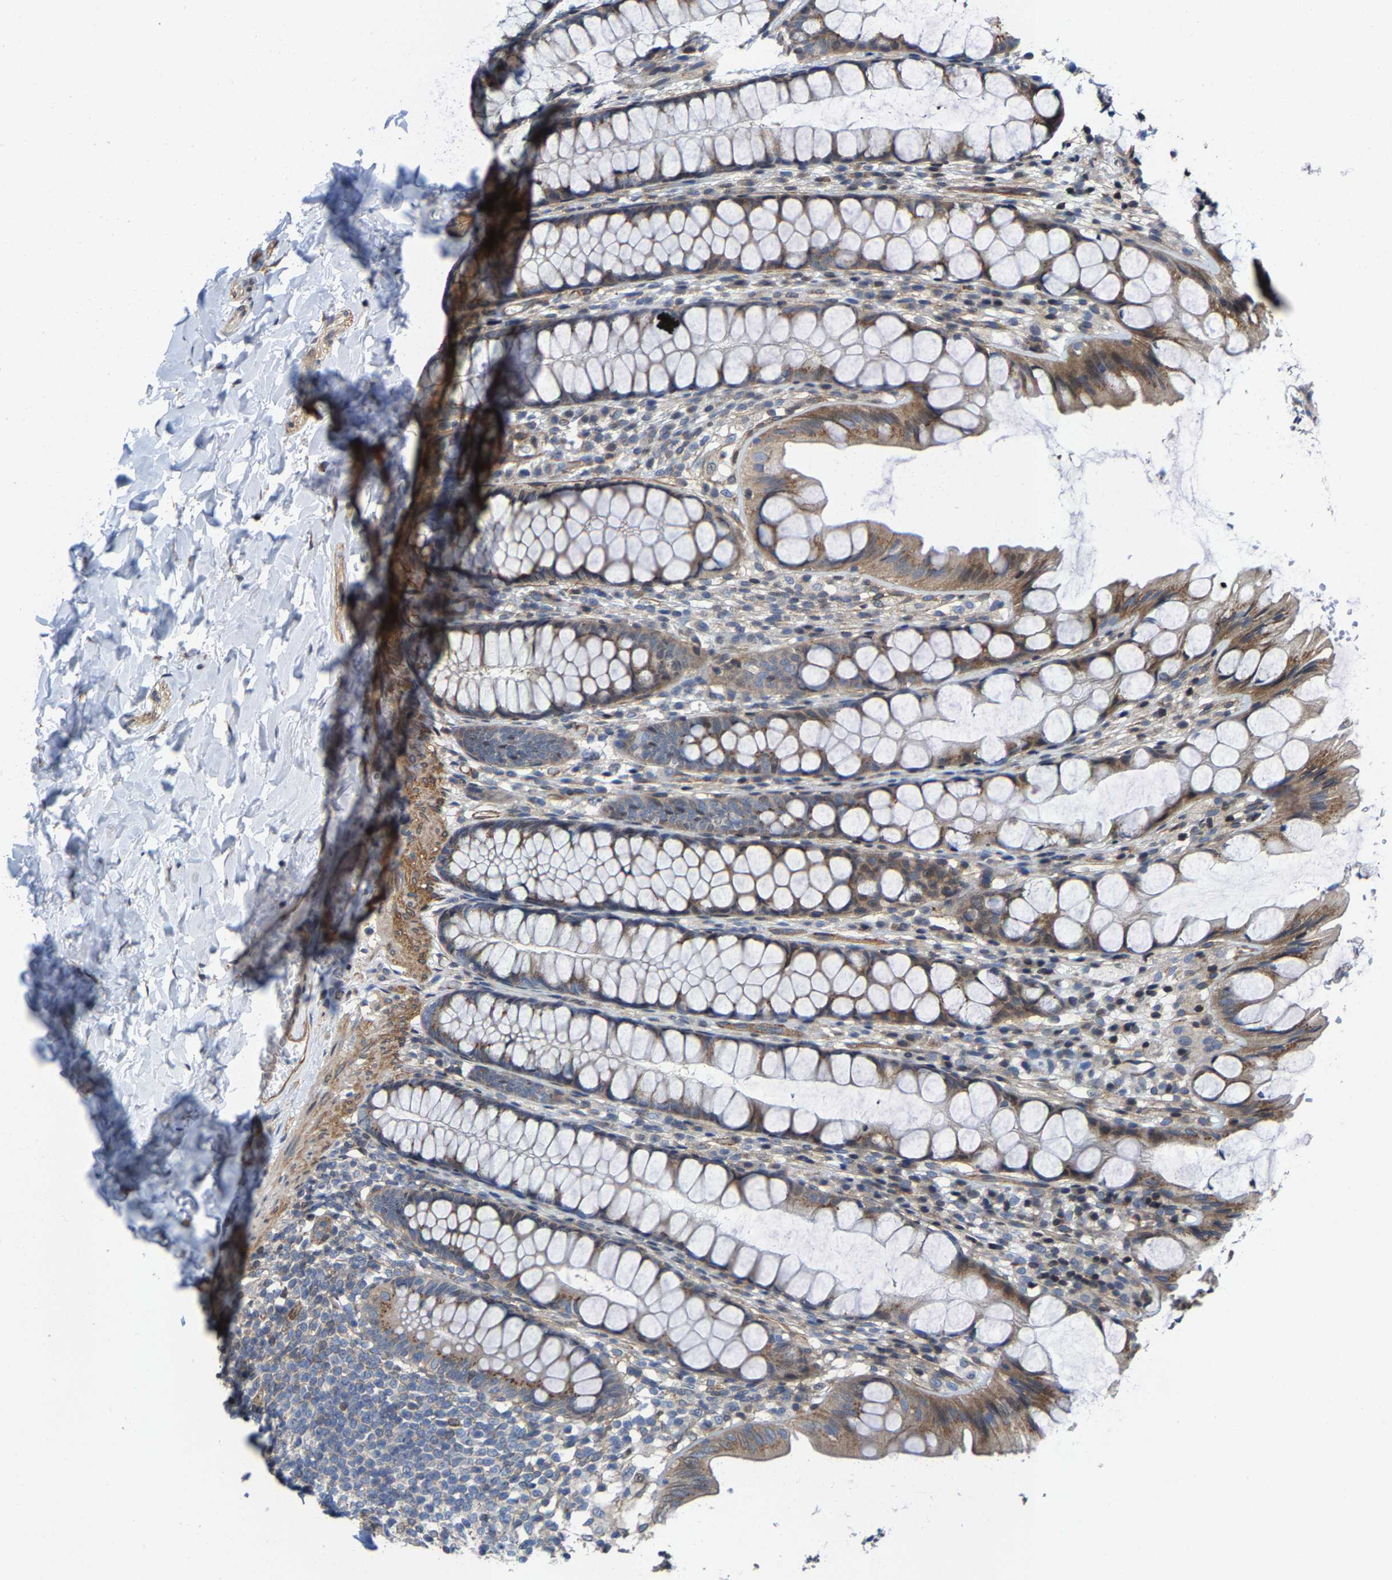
{"staining": {"intensity": "weak", "quantity": ">75%", "location": "cytoplasmic/membranous"}, "tissue": "colon", "cell_type": "Endothelial cells", "image_type": "normal", "snomed": [{"axis": "morphology", "description": "Normal tissue, NOS"}, {"axis": "topography", "description": "Colon"}], "caption": "There is low levels of weak cytoplasmic/membranous expression in endothelial cells of normal colon, as demonstrated by immunohistochemical staining (brown color).", "gene": "TGFB1I1", "patient": {"sex": "male", "age": 47}}